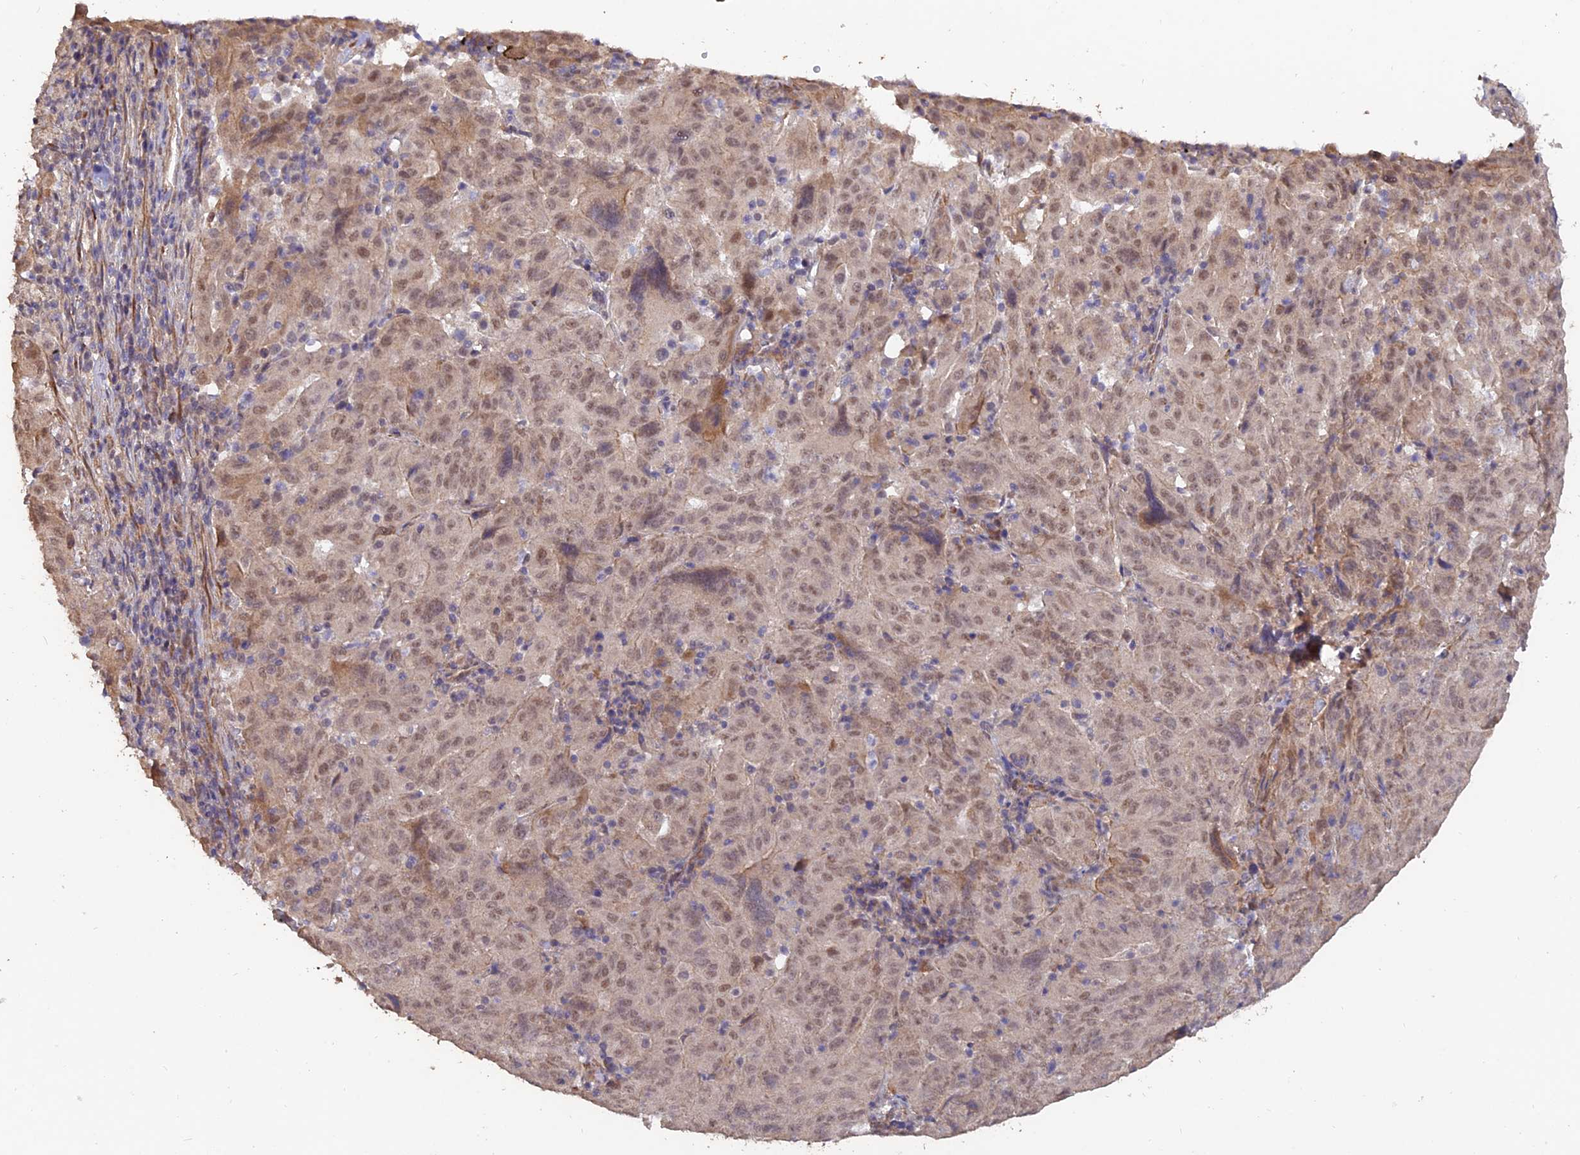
{"staining": {"intensity": "weak", "quantity": ">75%", "location": "nuclear"}, "tissue": "pancreatic cancer", "cell_type": "Tumor cells", "image_type": "cancer", "snomed": [{"axis": "morphology", "description": "Adenocarcinoma, NOS"}, {"axis": "topography", "description": "Pancreas"}], "caption": "The histopathology image shows staining of adenocarcinoma (pancreatic), revealing weak nuclear protein positivity (brown color) within tumor cells. The protein of interest is stained brown, and the nuclei are stained in blue (DAB IHC with brightfield microscopy, high magnification).", "gene": "PAGR1", "patient": {"sex": "male", "age": 63}}